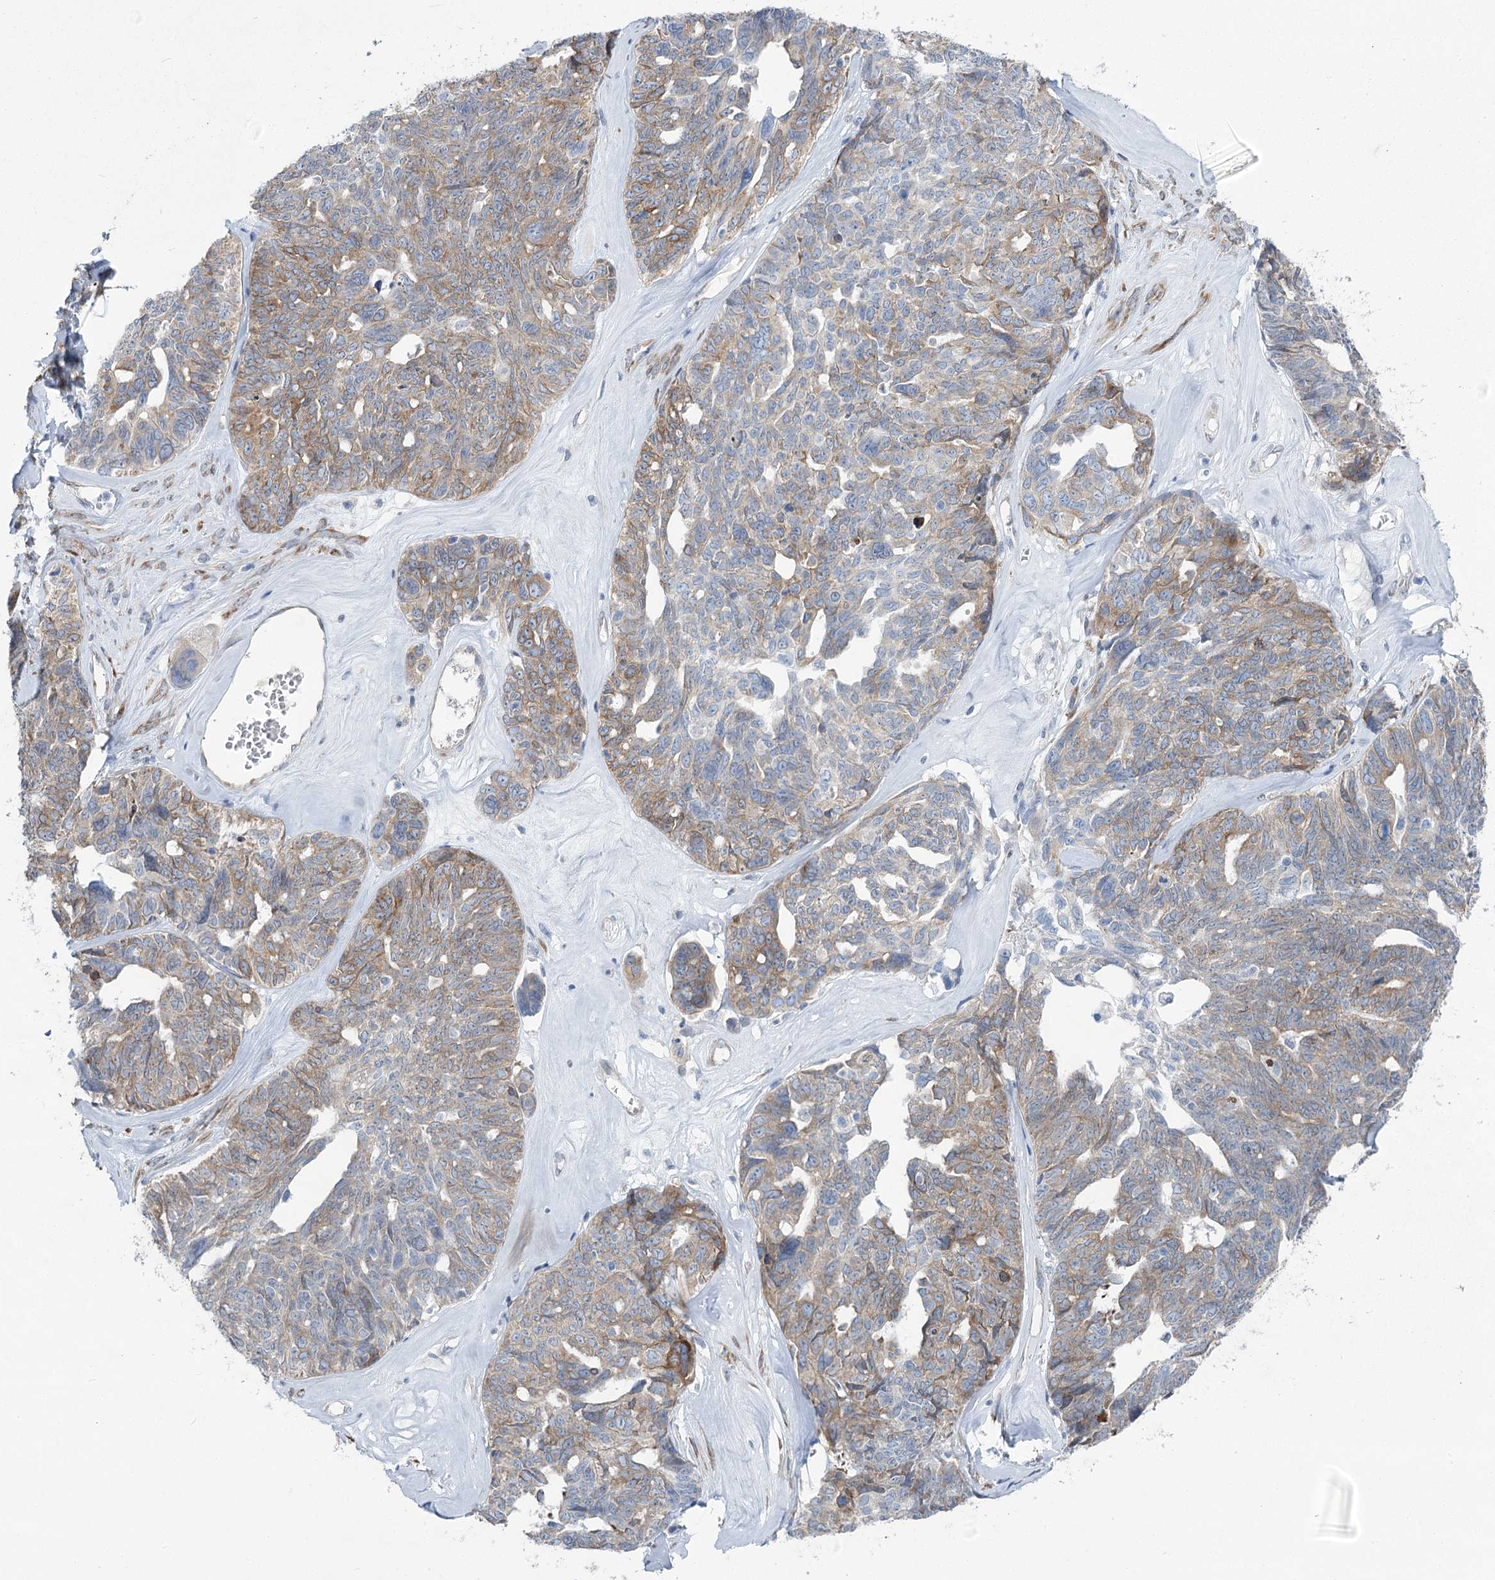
{"staining": {"intensity": "moderate", "quantity": "25%-75%", "location": "cytoplasmic/membranous"}, "tissue": "ovarian cancer", "cell_type": "Tumor cells", "image_type": "cancer", "snomed": [{"axis": "morphology", "description": "Cystadenocarcinoma, serous, NOS"}, {"axis": "topography", "description": "Ovary"}], "caption": "The photomicrograph displays a brown stain indicating the presence of a protein in the cytoplasmic/membranous of tumor cells in ovarian serous cystadenocarcinoma.", "gene": "YTHDC2", "patient": {"sex": "female", "age": 79}}